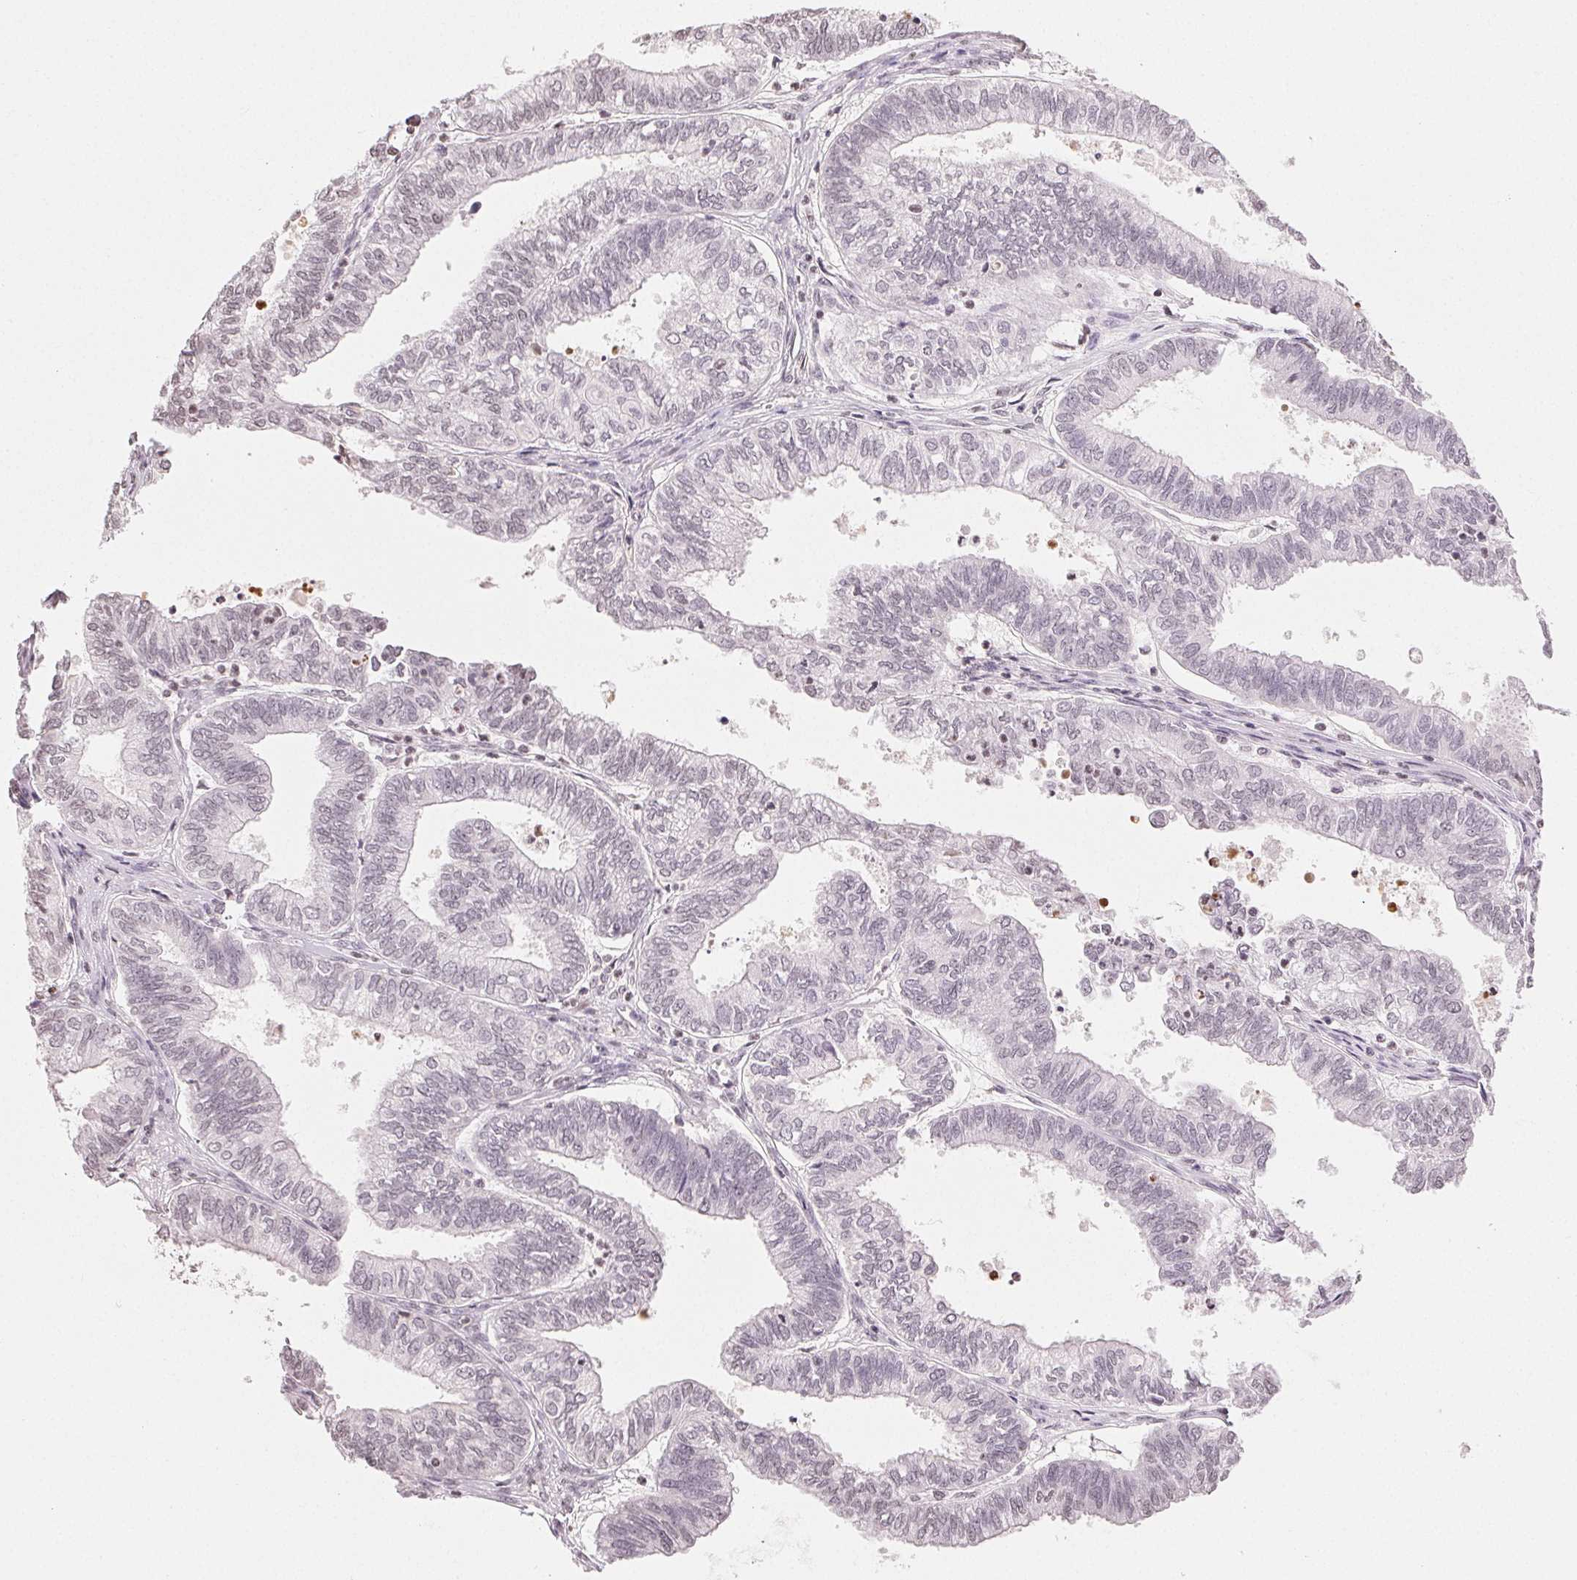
{"staining": {"intensity": "weak", "quantity": "<25%", "location": "nuclear"}, "tissue": "ovarian cancer", "cell_type": "Tumor cells", "image_type": "cancer", "snomed": [{"axis": "morphology", "description": "Carcinoma, endometroid"}, {"axis": "topography", "description": "Ovary"}], "caption": "Micrograph shows no protein expression in tumor cells of ovarian cancer (endometroid carcinoma) tissue. (Brightfield microscopy of DAB (3,3'-diaminobenzidine) immunohistochemistry at high magnification).", "gene": "TBP", "patient": {"sex": "female", "age": 64}}